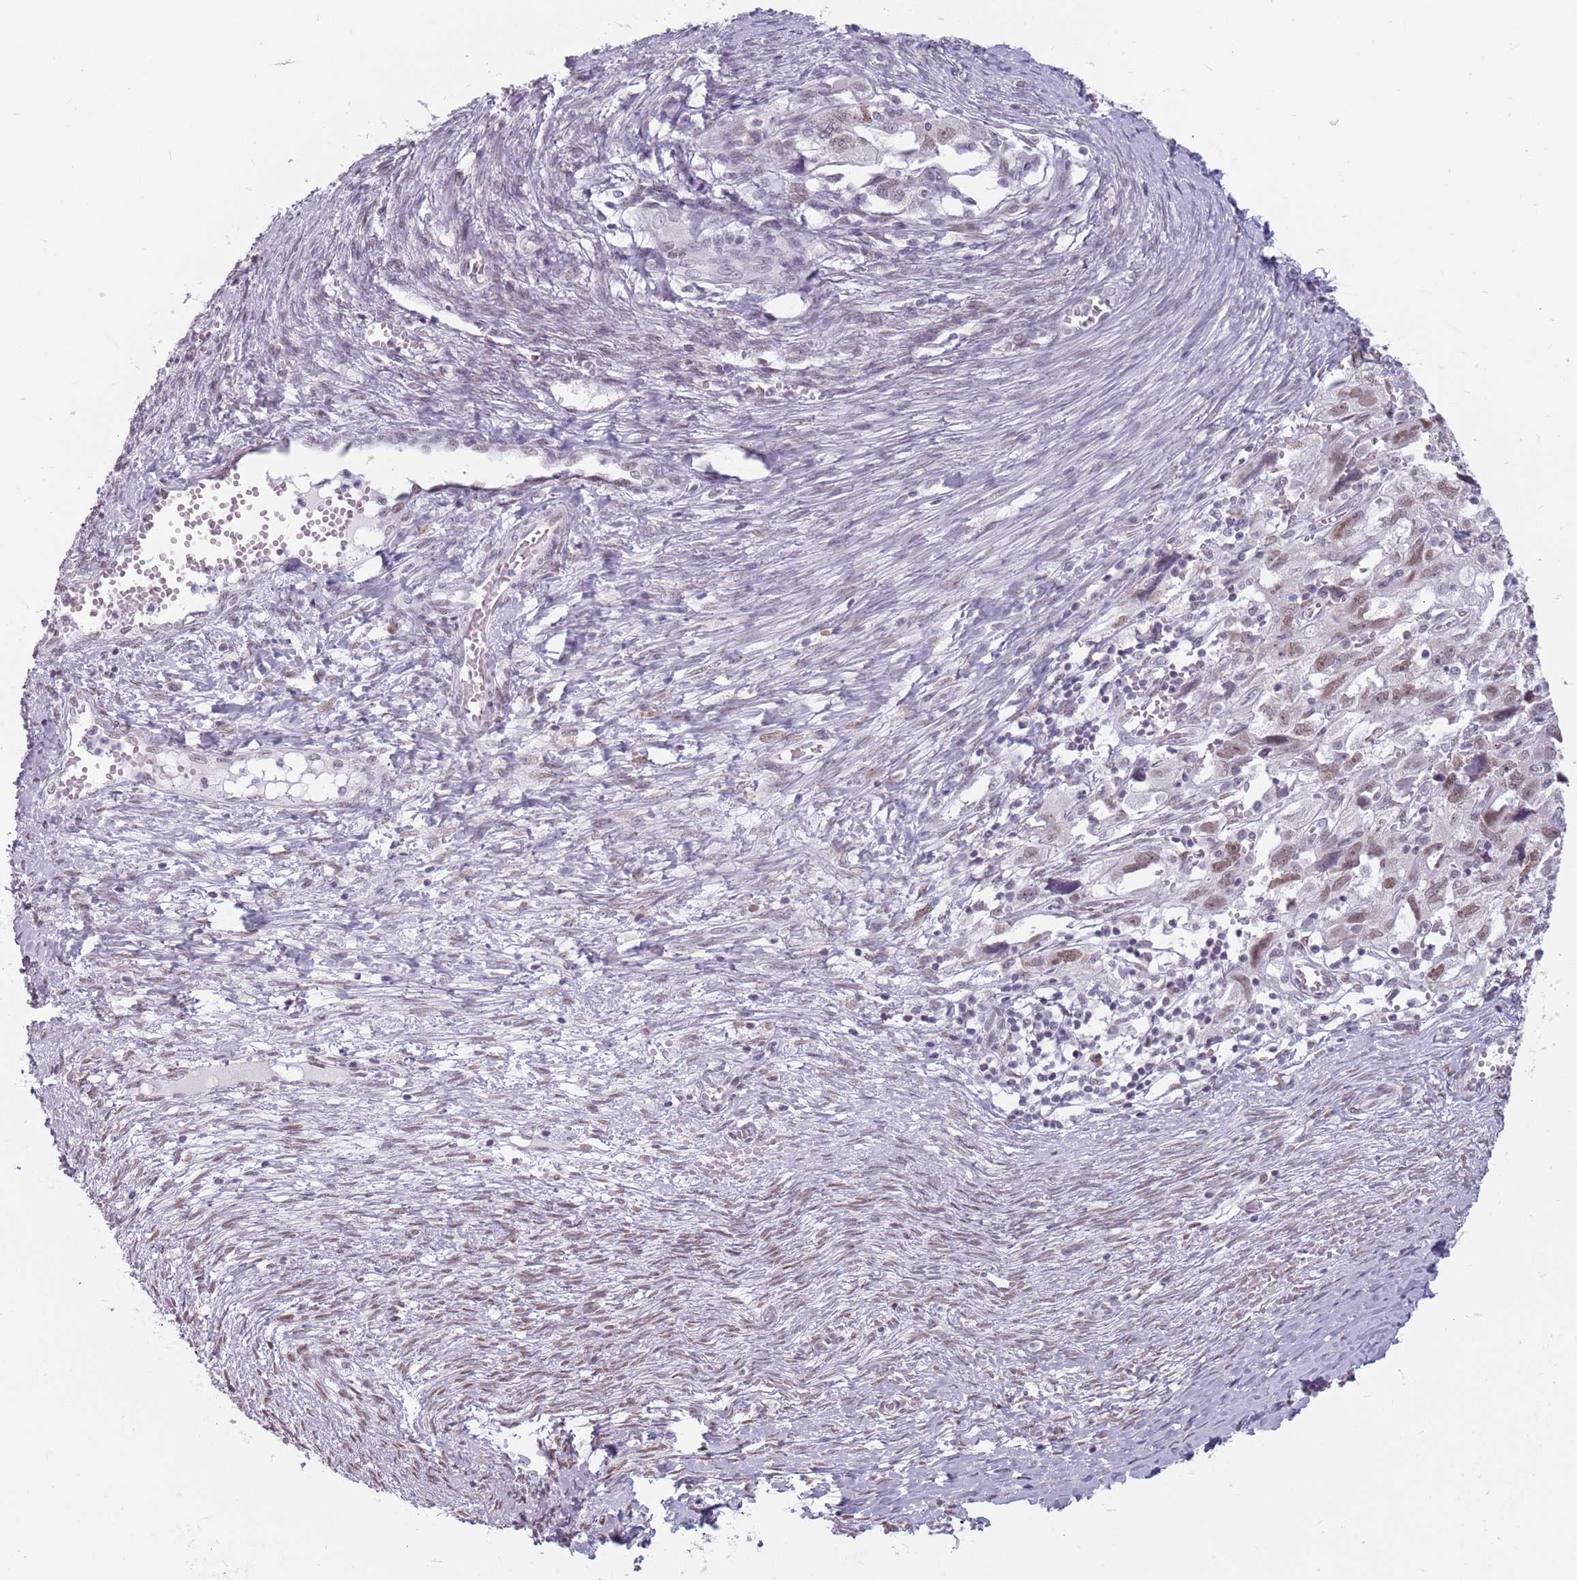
{"staining": {"intensity": "moderate", "quantity": "<25%", "location": "nuclear"}, "tissue": "ovarian cancer", "cell_type": "Tumor cells", "image_type": "cancer", "snomed": [{"axis": "morphology", "description": "Carcinoma, NOS"}, {"axis": "morphology", "description": "Cystadenocarcinoma, serous, NOS"}, {"axis": "topography", "description": "Ovary"}], "caption": "Moderate nuclear expression for a protein is present in approximately <25% of tumor cells of ovarian serous cystadenocarcinoma using immunohistochemistry.", "gene": "PTCHD1", "patient": {"sex": "female", "age": 69}}